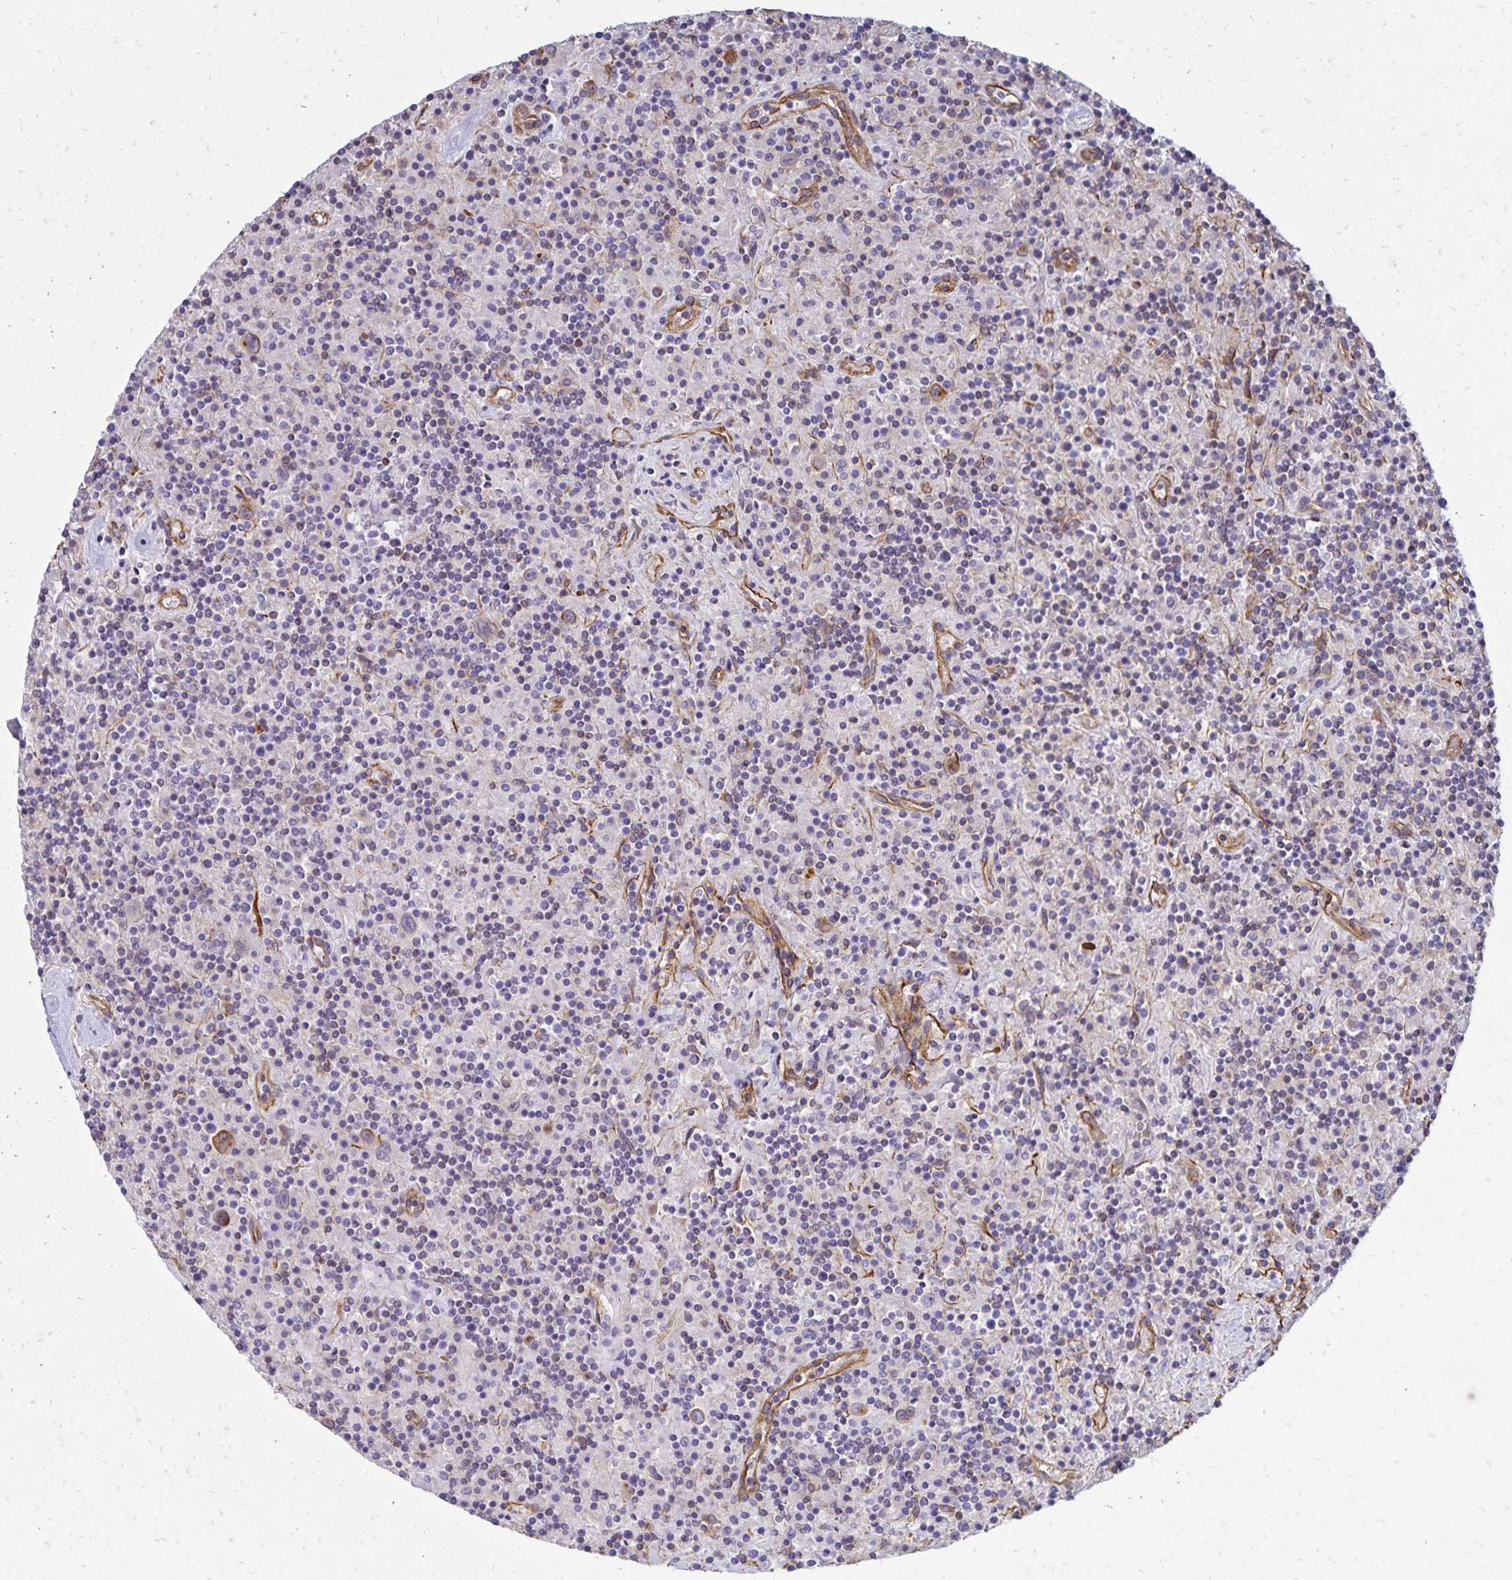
{"staining": {"intensity": "moderate", "quantity": "25%-75%", "location": "cytoplasmic/membranous"}, "tissue": "lymphoma", "cell_type": "Tumor cells", "image_type": "cancer", "snomed": [{"axis": "morphology", "description": "Hodgkin's disease, NOS"}, {"axis": "topography", "description": "Lymph node"}], "caption": "Immunohistochemical staining of Hodgkin's disease exhibits moderate cytoplasmic/membranous protein staining in approximately 25%-75% of tumor cells.", "gene": "TRPV6", "patient": {"sex": "male", "age": 70}}